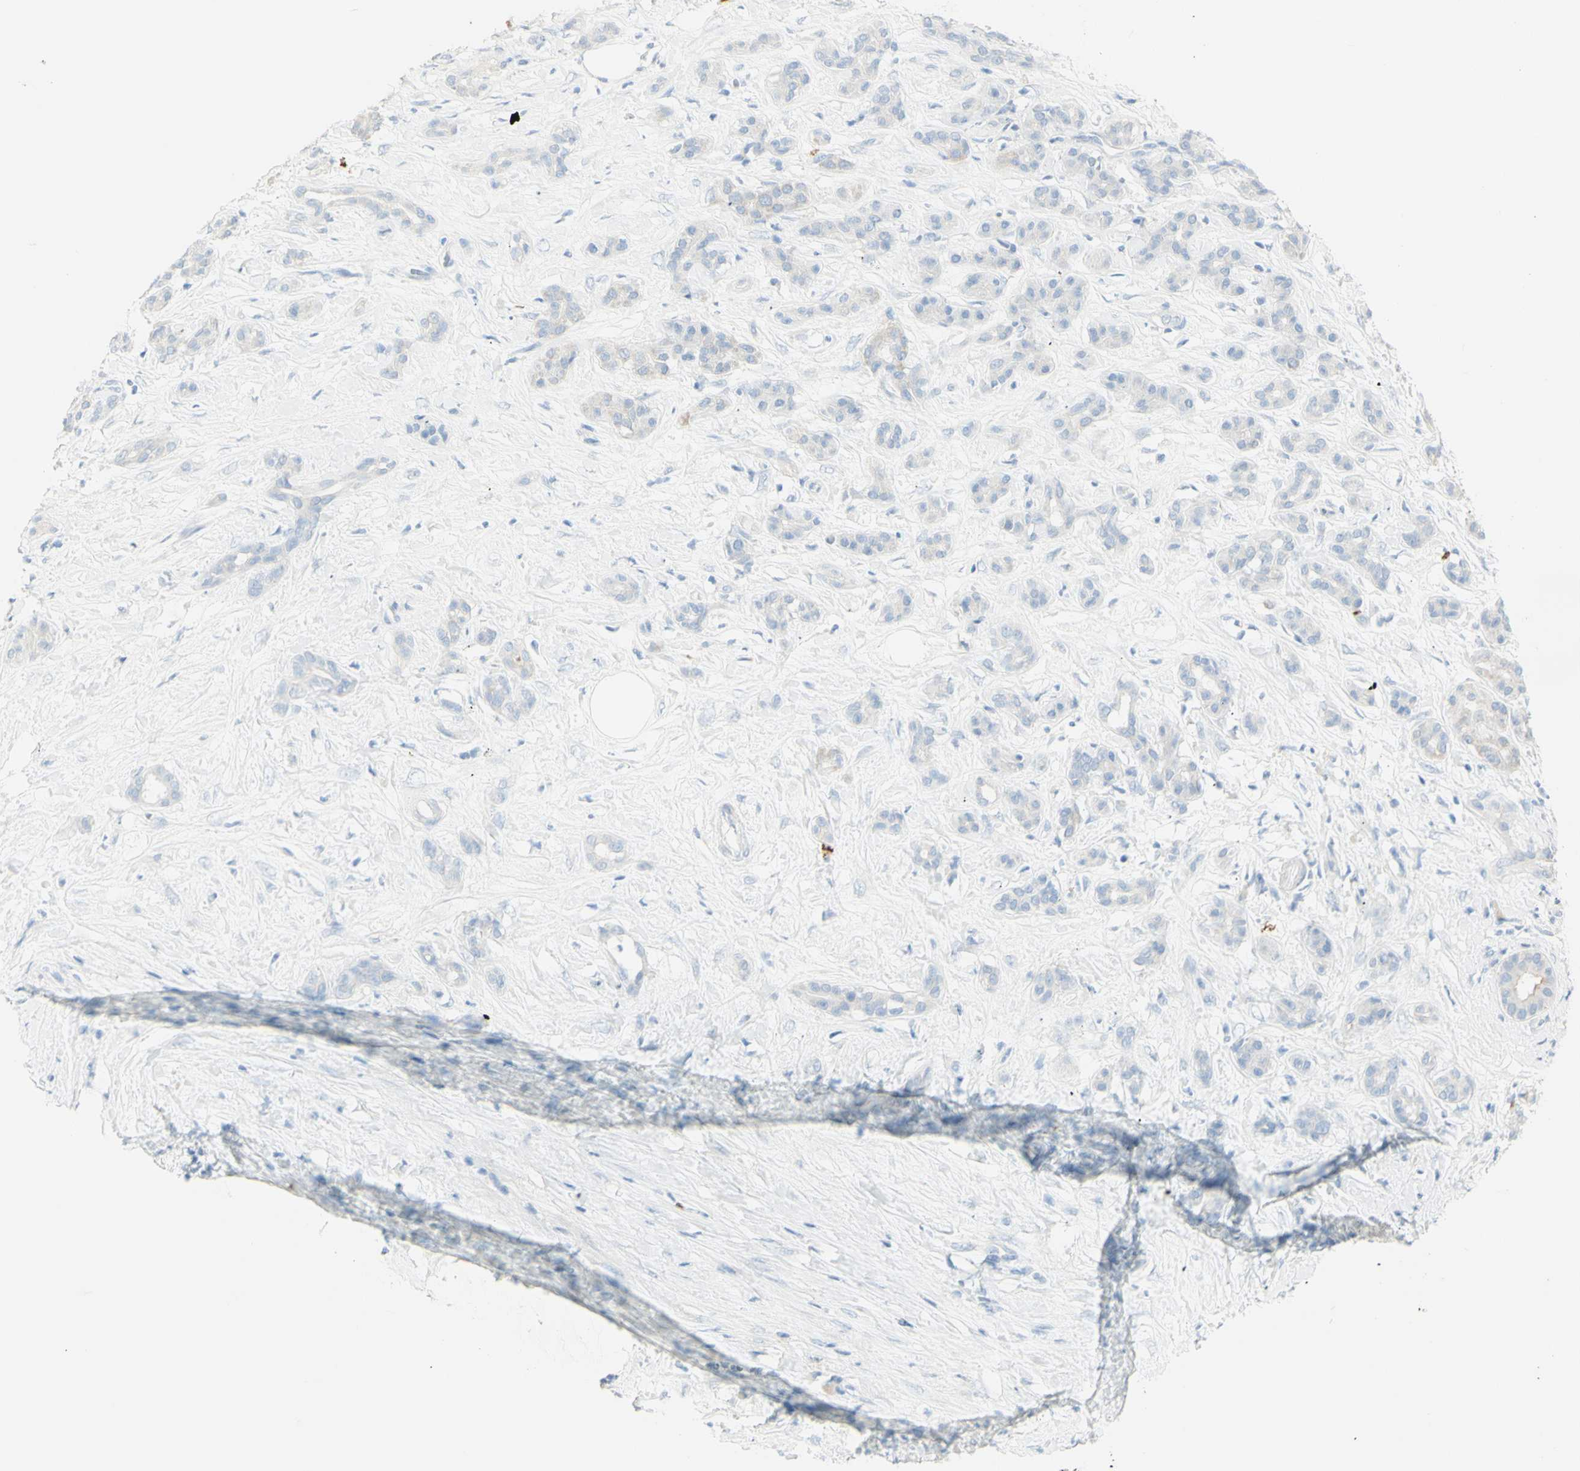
{"staining": {"intensity": "negative", "quantity": "none", "location": "none"}, "tissue": "pancreatic cancer", "cell_type": "Tumor cells", "image_type": "cancer", "snomed": [{"axis": "morphology", "description": "Adenocarcinoma, NOS"}, {"axis": "topography", "description": "Pancreas"}], "caption": "An IHC histopathology image of pancreatic adenocarcinoma is shown. There is no staining in tumor cells of pancreatic adenocarcinoma.", "gene": "LETM1", "patient": {"sex": "male", "age": 41}}